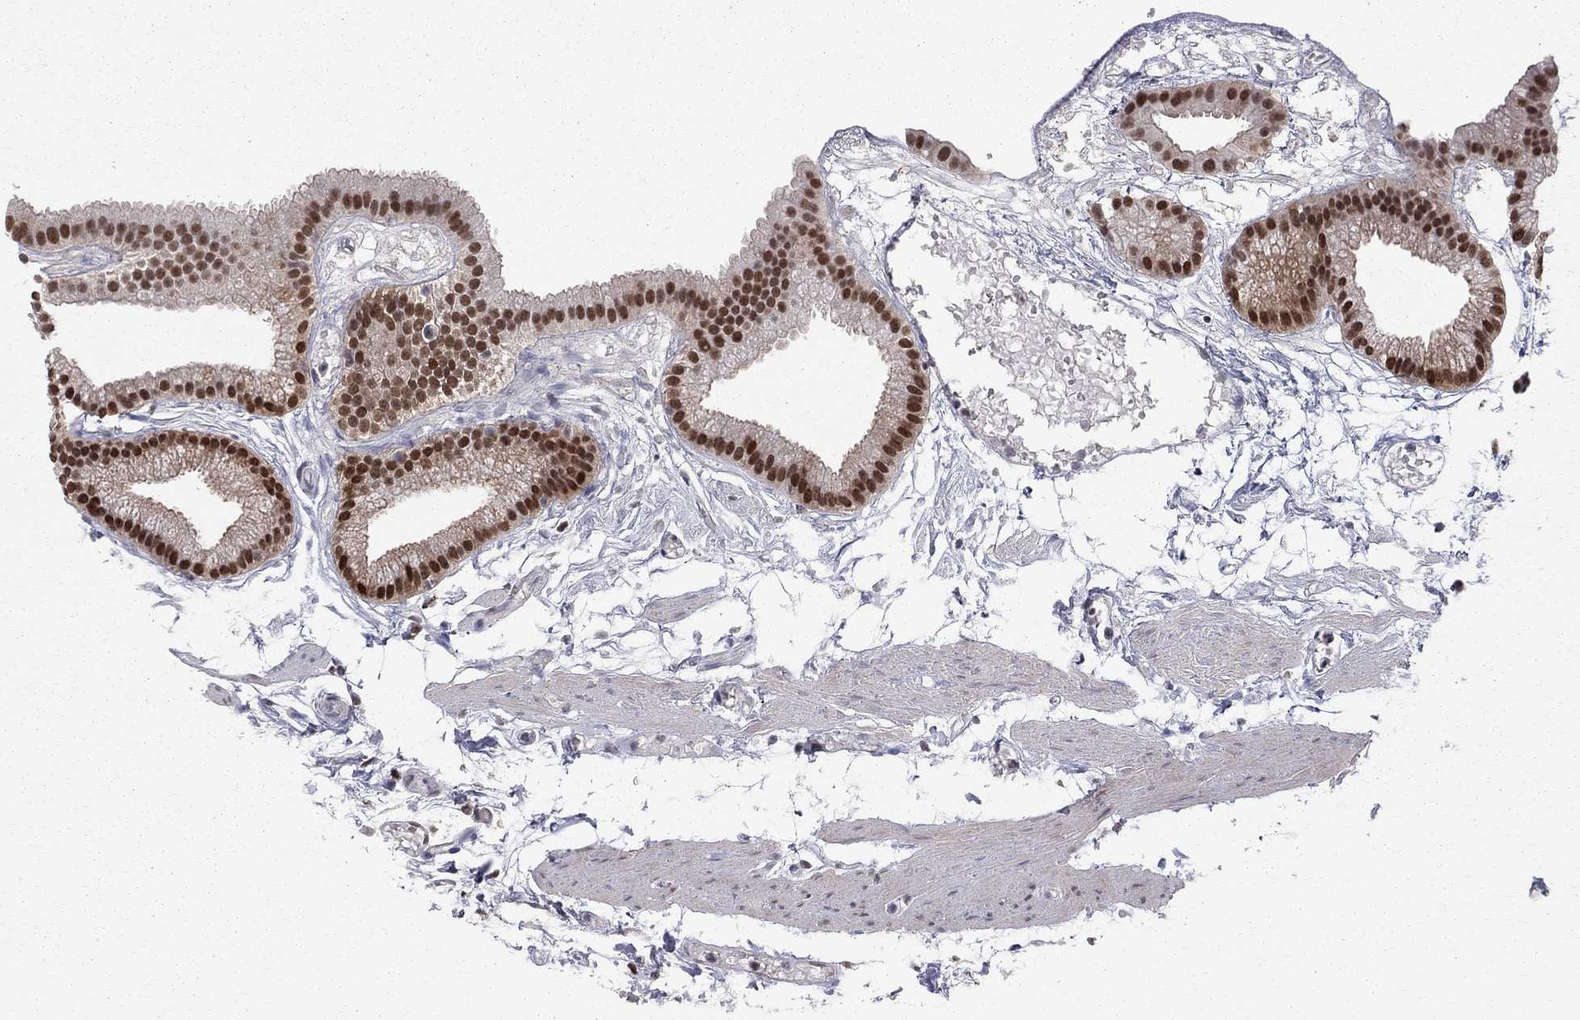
{"staining": {"intensity": "strong", "quantity": "25%-75%", "location": "nuclear"}, "tissue": "gallbladder", "cell_type": "Glandular cells", "image_type": "normal", "snomed": [{"axis": "morphology", "description": "Normal tissue, NOS"}, {"axis": "topography", "description": "Gallbladder"}], "caption": "Brown immunohistochemical staining in unremarkable human gallbladder displays strong nuclear expression in approximately 25%-75% of glandular cells. Nuclei are stained in blue.", "gene": "SAP30L", "patient": {"sex": "female", "age": 45}}